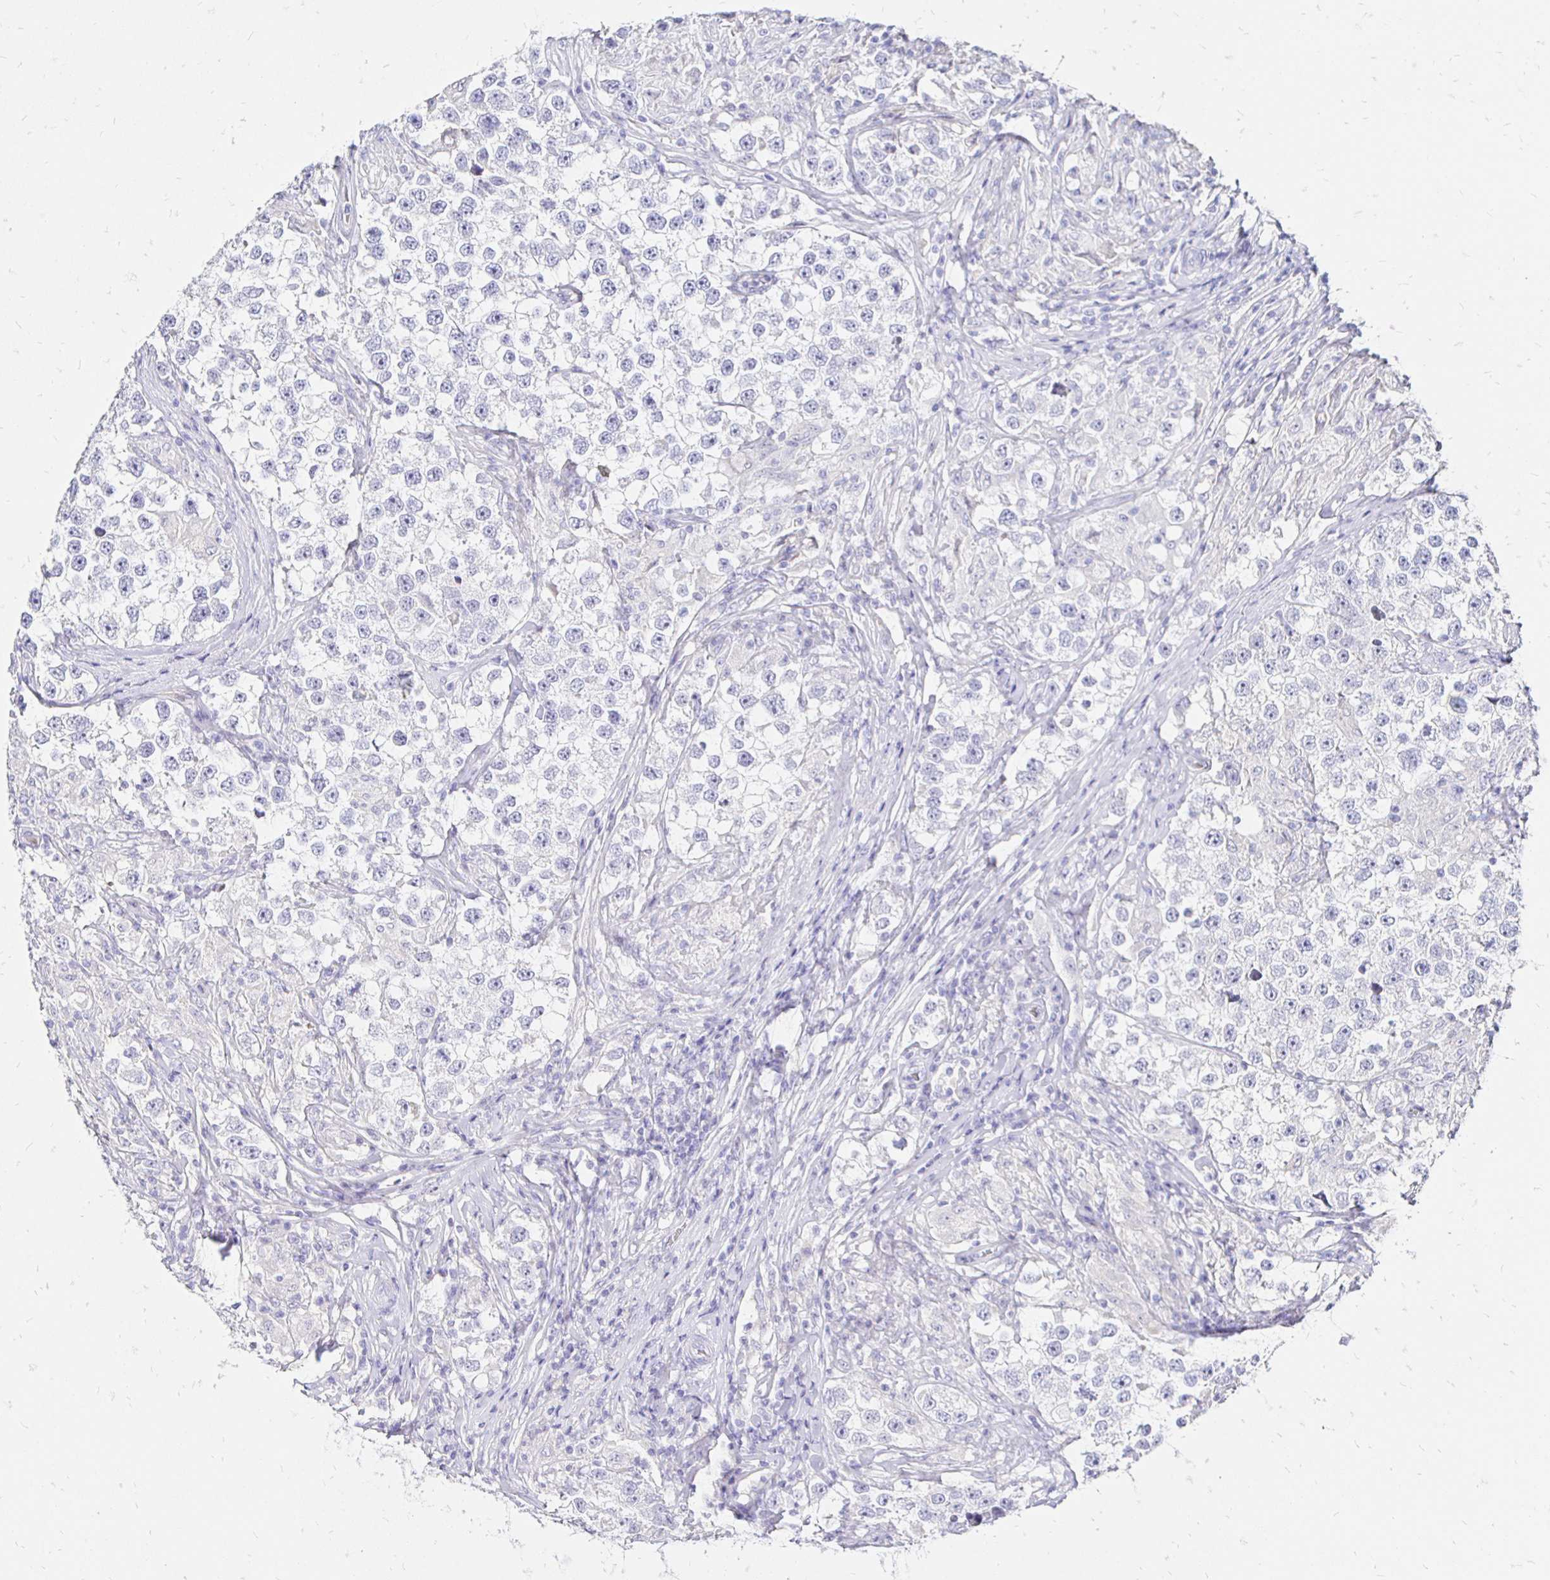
{"staining": {"intensity": "negative", "quantity": "none", "location": "none"}, "tissue": "testis cancer", "cell_type": "Tumor cells", "image_type": "cancer", "snomed": [{"axis": "morphology", "description": "Seminoma, NOS"}, {"axis": "topography", "description": "Testis"}], "caption": "This micrograph is of seminoma (testis) stained with immunohistochemistry to label a protein in brown with the nuclei are counter-stained blue. There is no positivity in tumor cells.", "gene": "IRGC", "patient": {"sex": "male", "age": 46}}